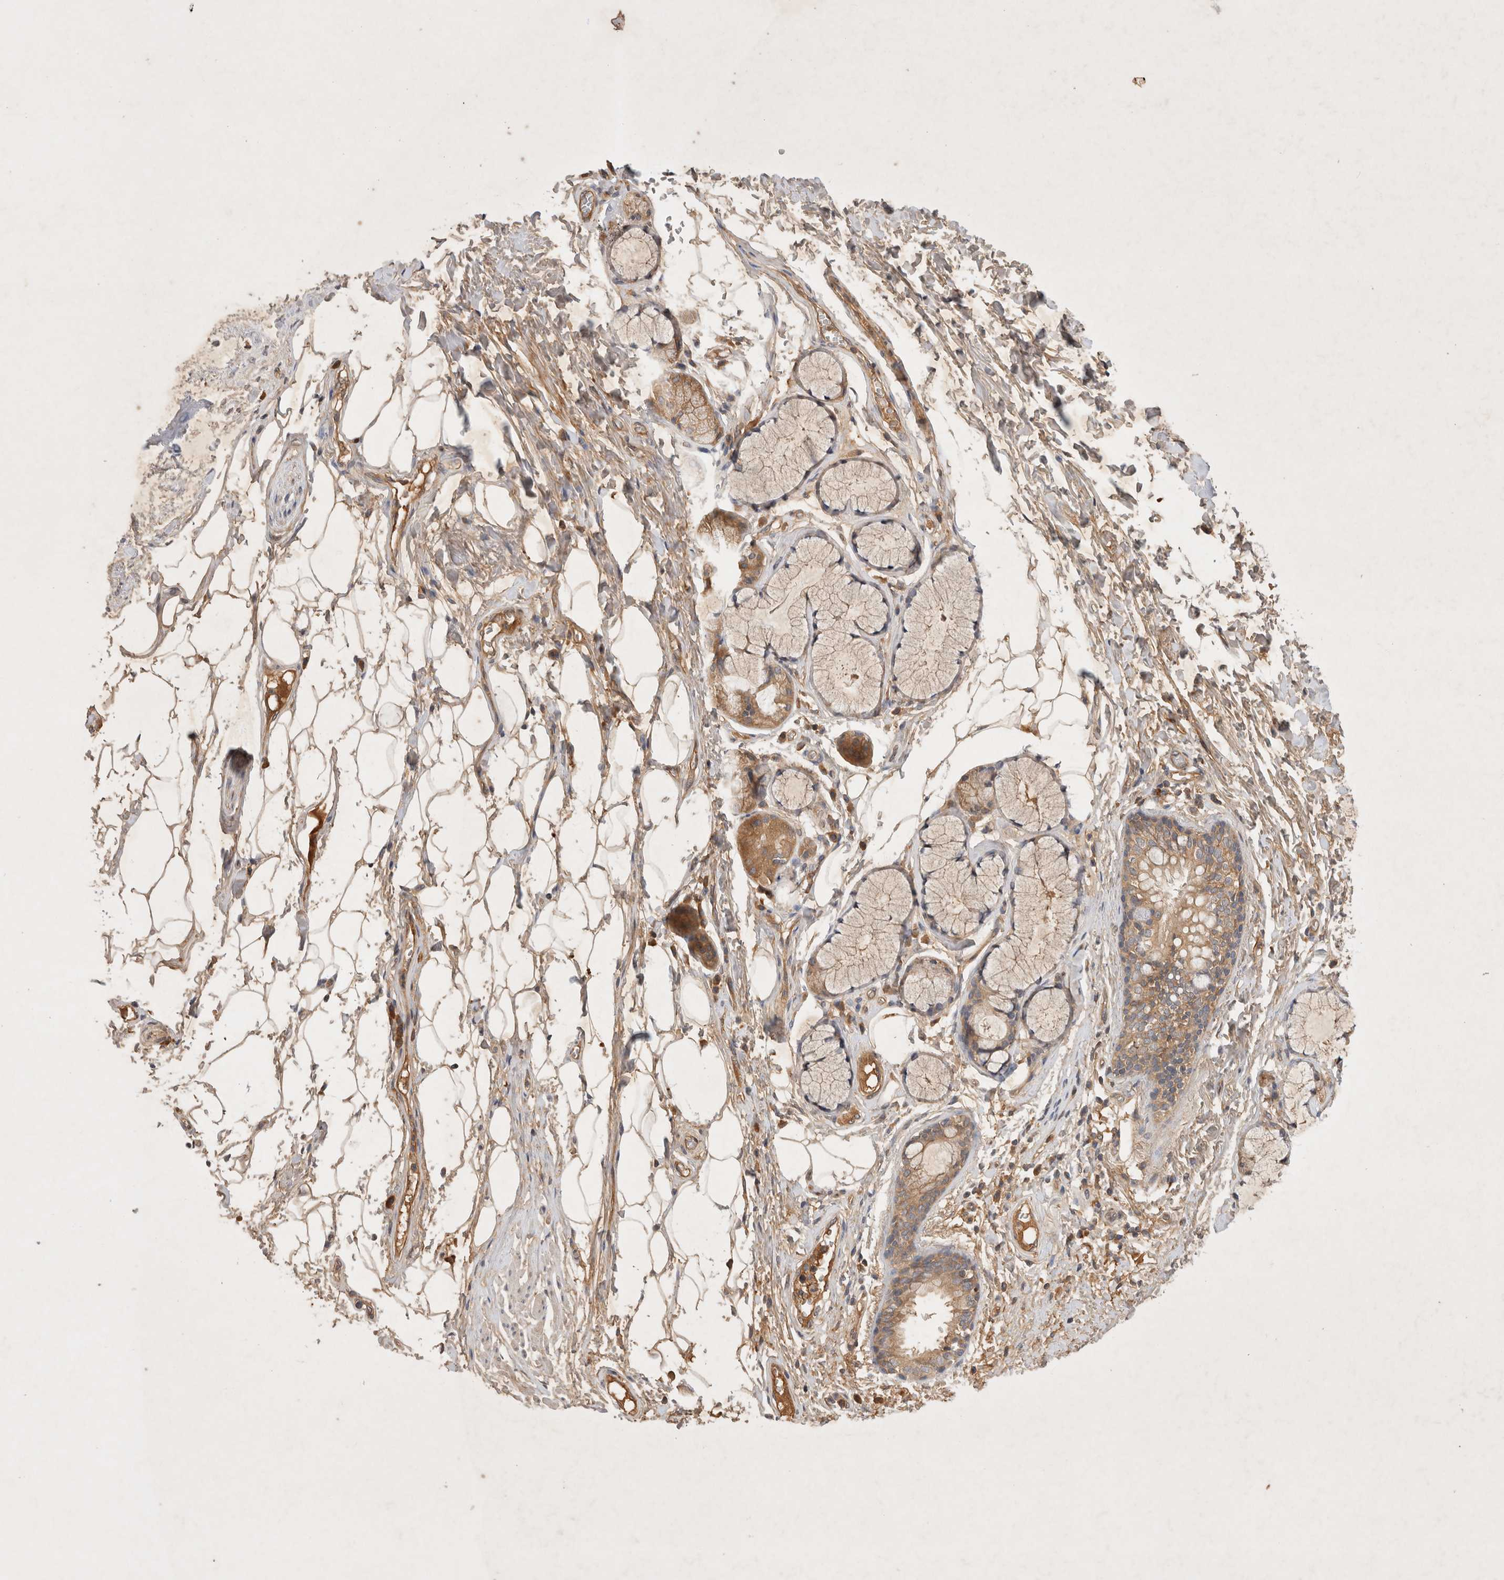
{"staining": {"intensity": "moderate", "quantity": ">75%", "location": "cytoplasmic/membranous"}, "tissue": "bronchus", "cell_type": "Respiratory epithelial cells", "image_type": "normal", "snomed": [{"axis": "morphology", "description": "Normal tissue, NOS"}, {"axis": "topography", "description": "Cartilage tissue"}], "caption": "Immunohistochemical staining of unremarkable human bronchus exhibits medium levels of moderate cytoplasmic/membranous staining in about >75% of respiratory epithelial cells.", "gene": "YES1", "patient": {"sex": "female", "age": 63}}